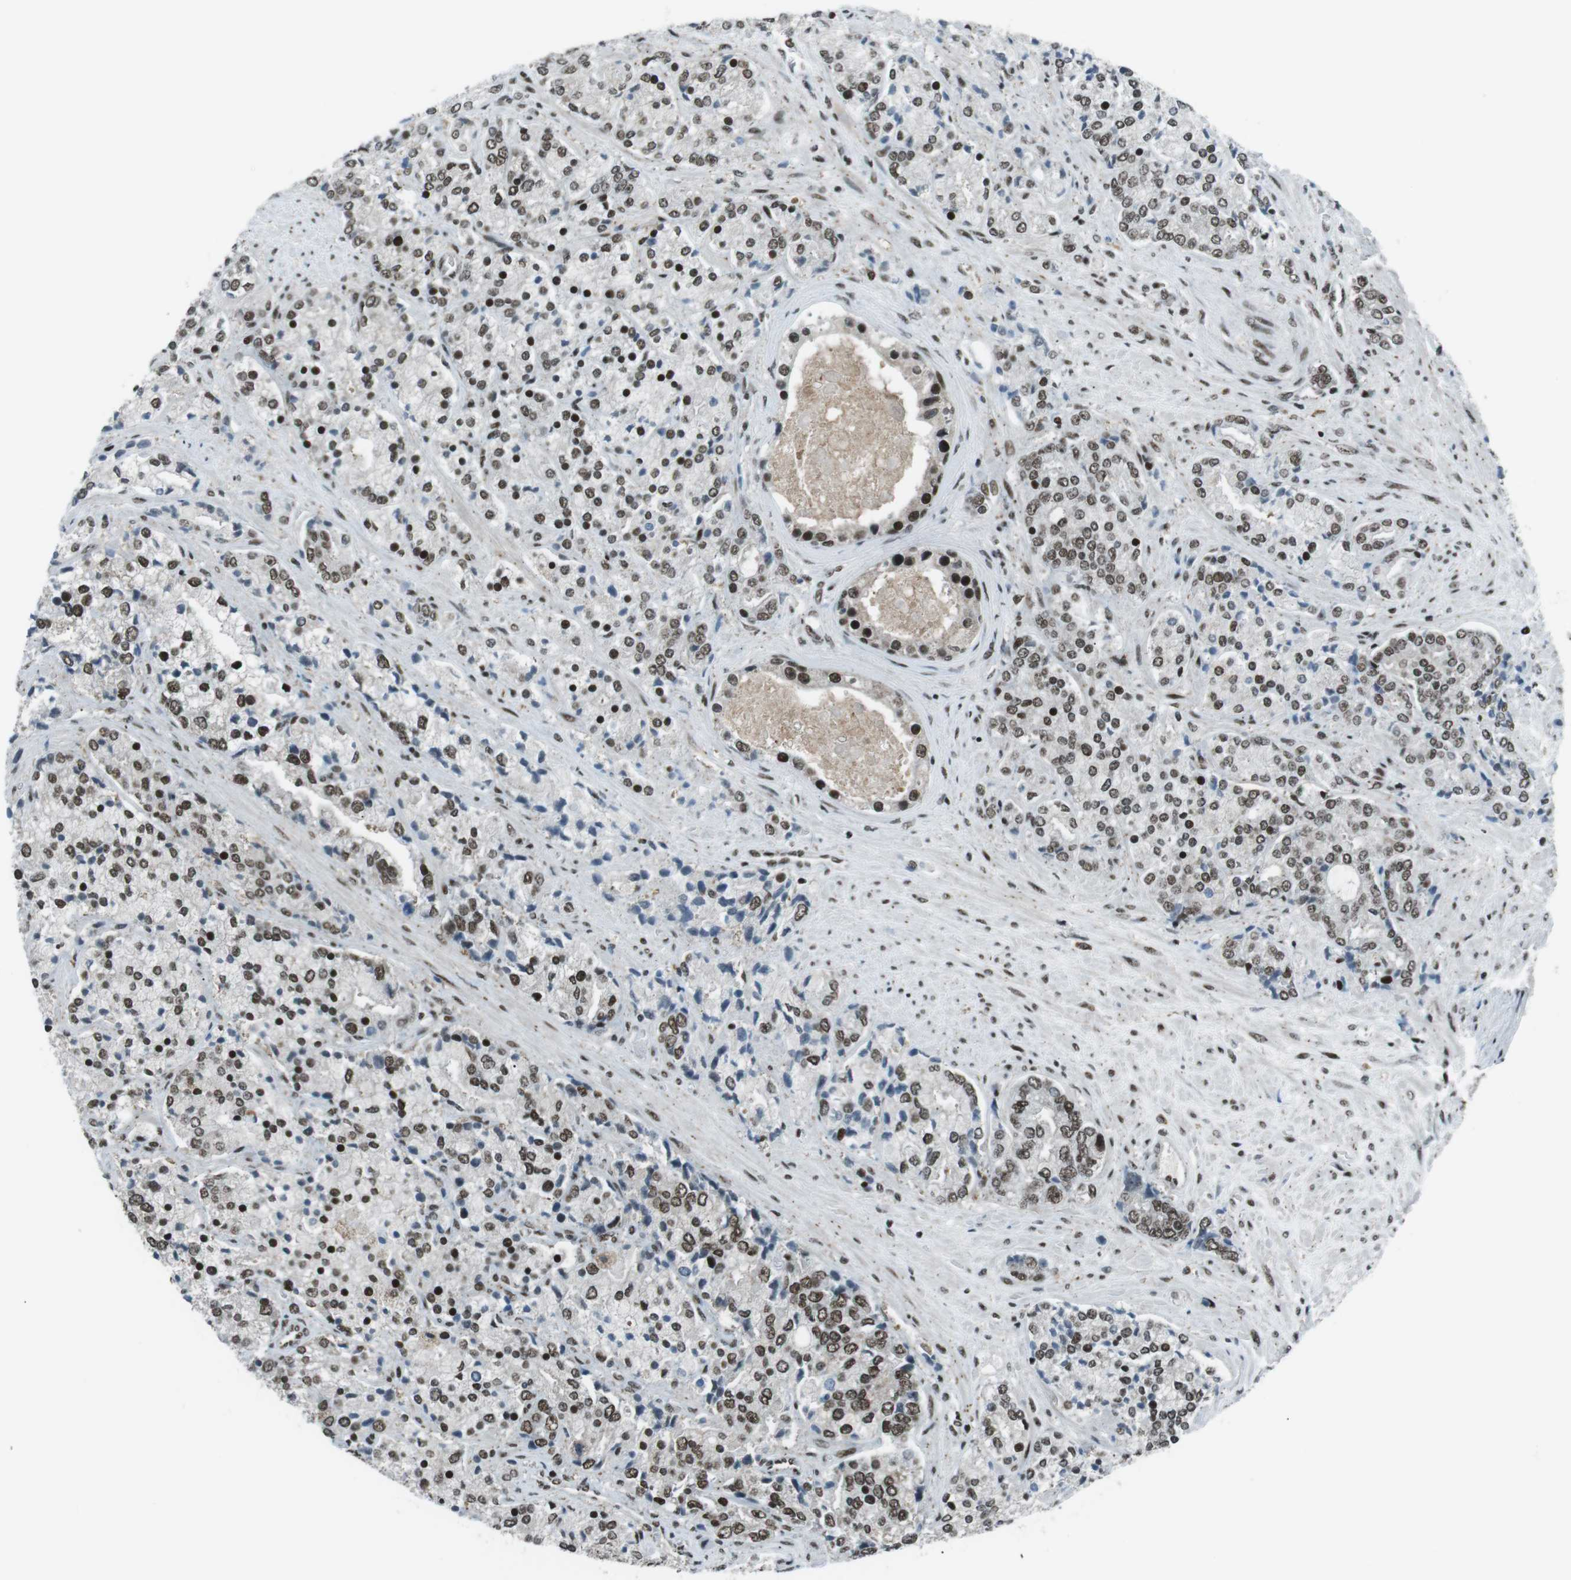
{"staining": {"intensity": "strong", "quantity": ">75%", "location": "nuclear"}, "tissue": "prostate cancer", "cell_type": "Tumor cells", "image_type": "cancer", "snomed": [{"axis": "morphology", "description": "Adenocarcinoma, High grade"}, {"axis": "topography", "description": "Prostate"}], "caption": "Tumor cells show high levels of strong nuclear positivity in approximately >75% of cells in human prostate adenocarcinoma (high-grade).", "gene": "TAF1", "patient": {"sex": "male", "age": 71}}